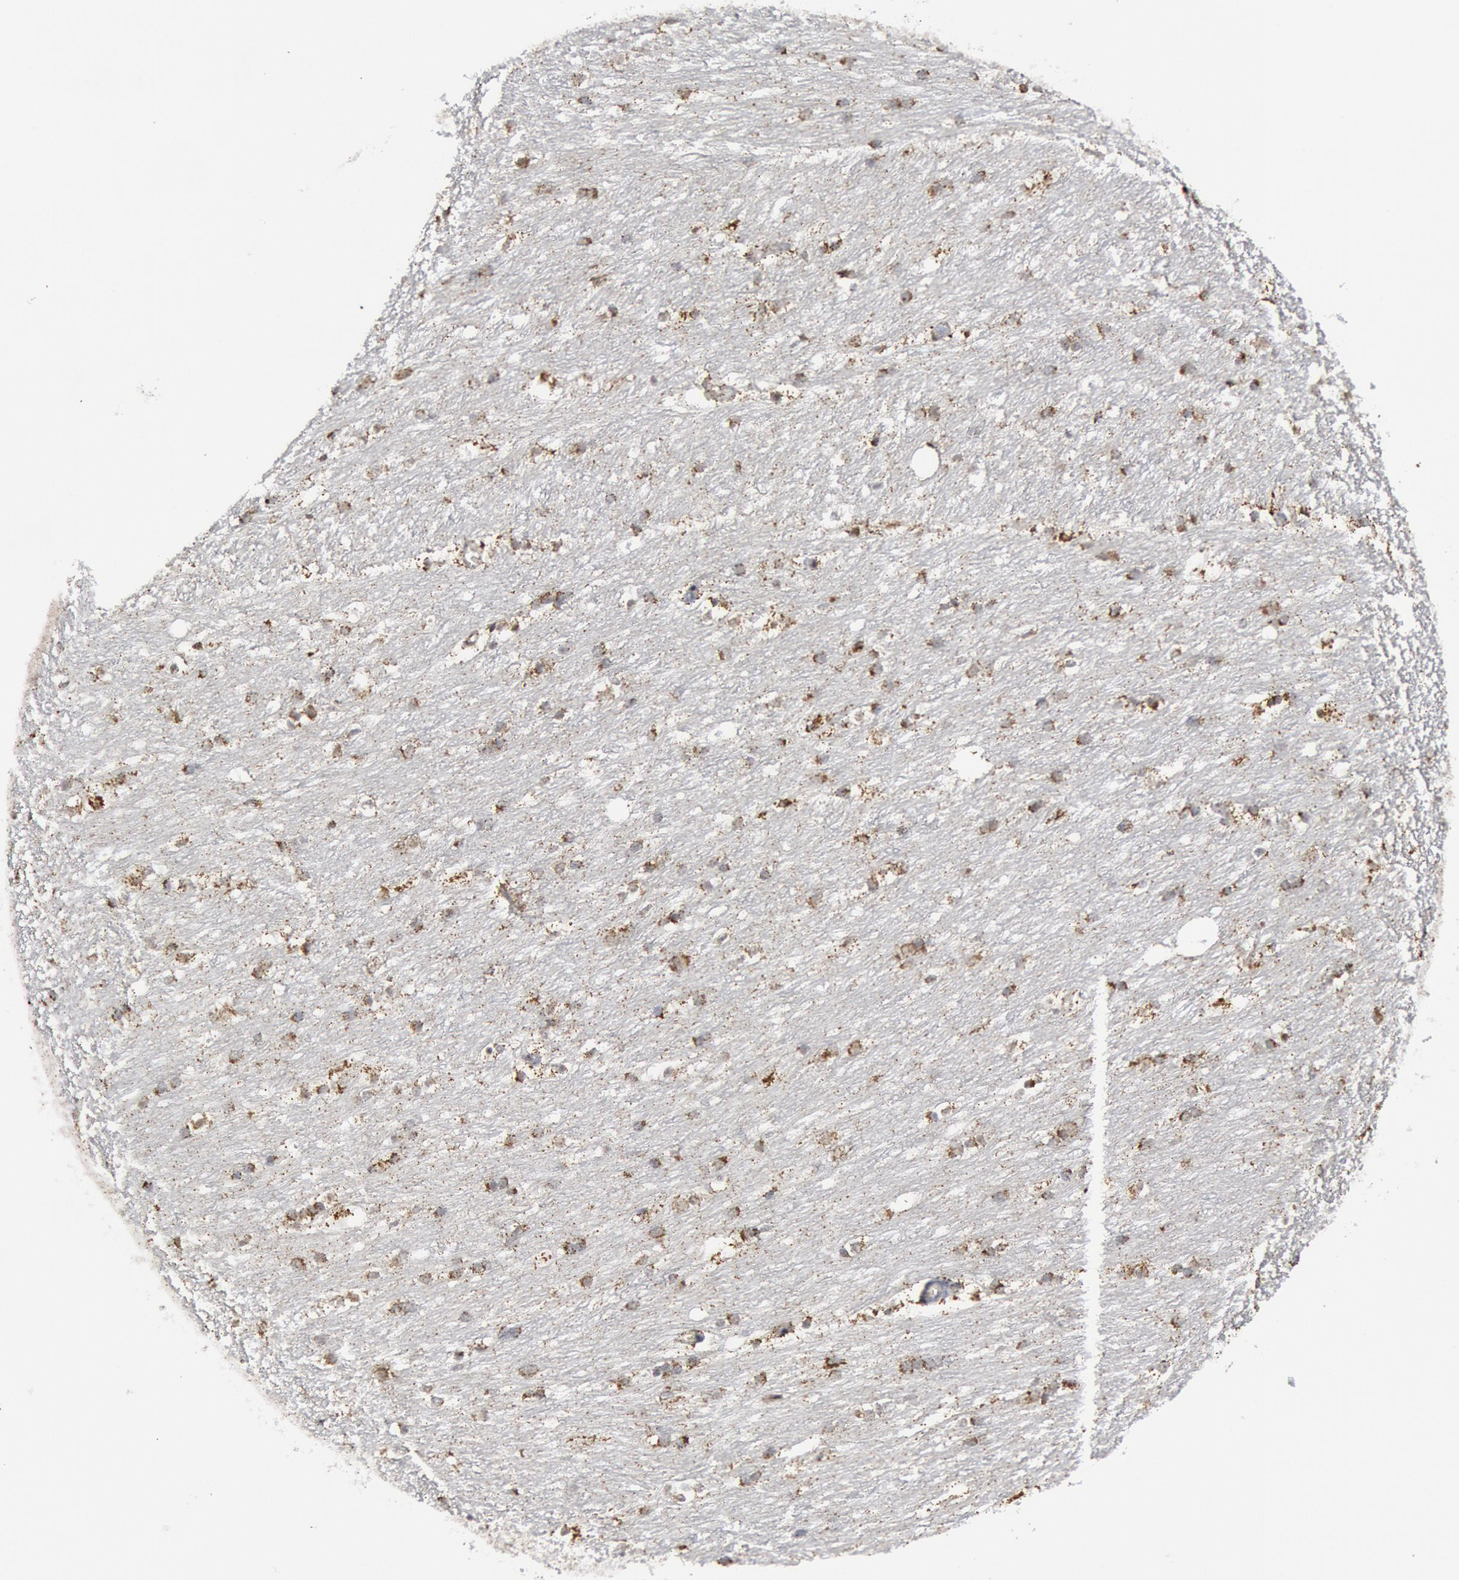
{"staining": {"intensity": "weak", "quantity": "<25%", "location": "cytoplasmic/membranous"}, "tissue": "caudate", "cell_type": "Glial cells", "image_type": "normal", "snomed": [{"axis": "morphology", "description": "Normal tissue, NOS"}, {"axis": "topography", "description": "Lateral ventricle wall"}], "caption": "A micrograph of human caudate is negative for staining in glial cells. Brightfield microscopy of immunohistochemistry stained with DAB (3,3'-diaminobenzidine) (brown) and hematoxylin (blue), captured at high magnification.", "gene": "CASP9", "patient": {"sex": "female", "age": 19}}